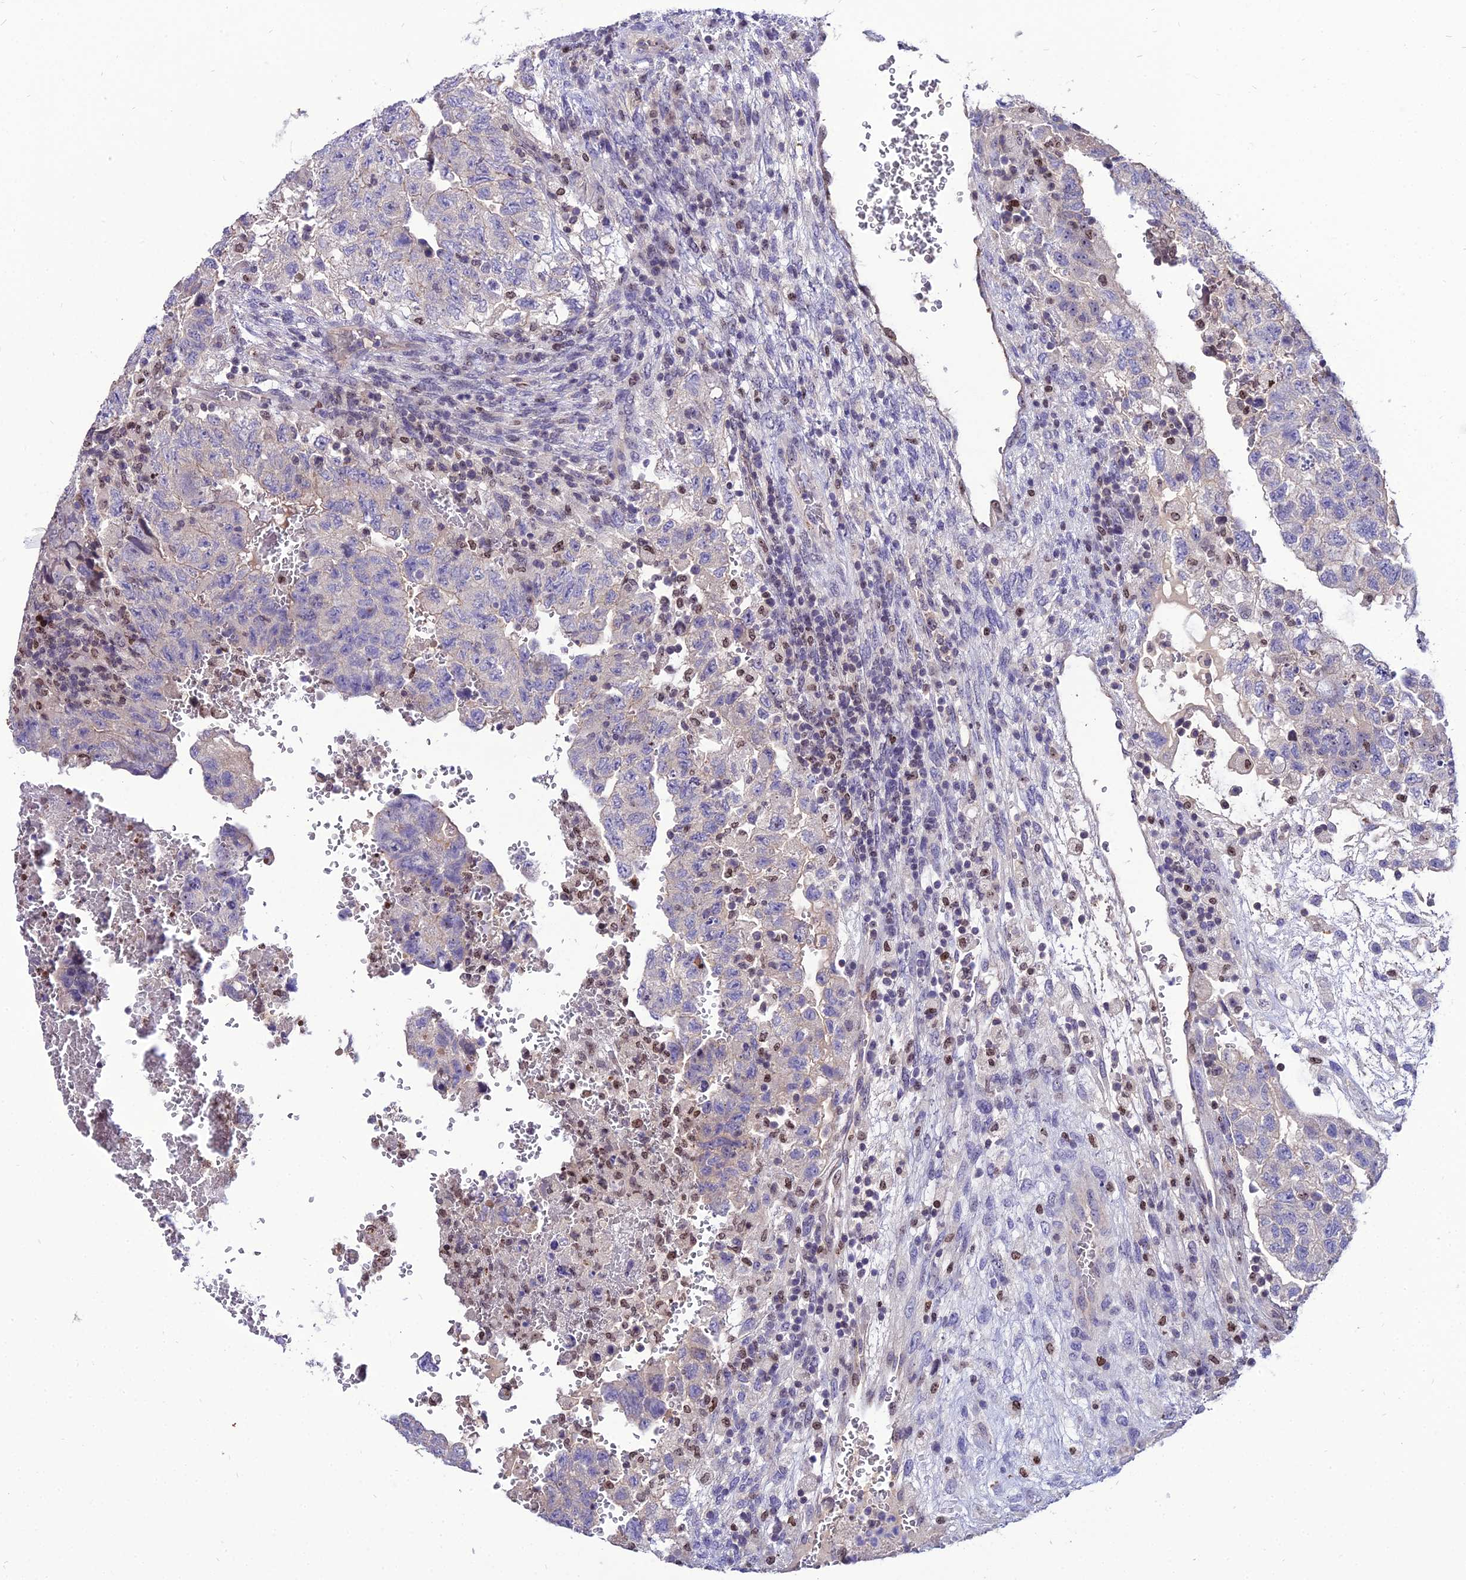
{"staining": {"intensity": "negative", "quantity": "none", "location": "none"}, "tissue": "testis cancer", "cell_type": "Tumor cells", "image_type": "cancer", "snomed": [{"axis": "morphology", "description": "Carcinoma, Embryonal, NOS"}, {"axis": "topography", "description": "Testis"}], "caption": "DAB immunohistochemical staining of testis cancer (embryonal carcinoma) displays no significant staining in tumor cells.", "gene": "SHQ1", "patient": {"sex": "male", "age": 36}}